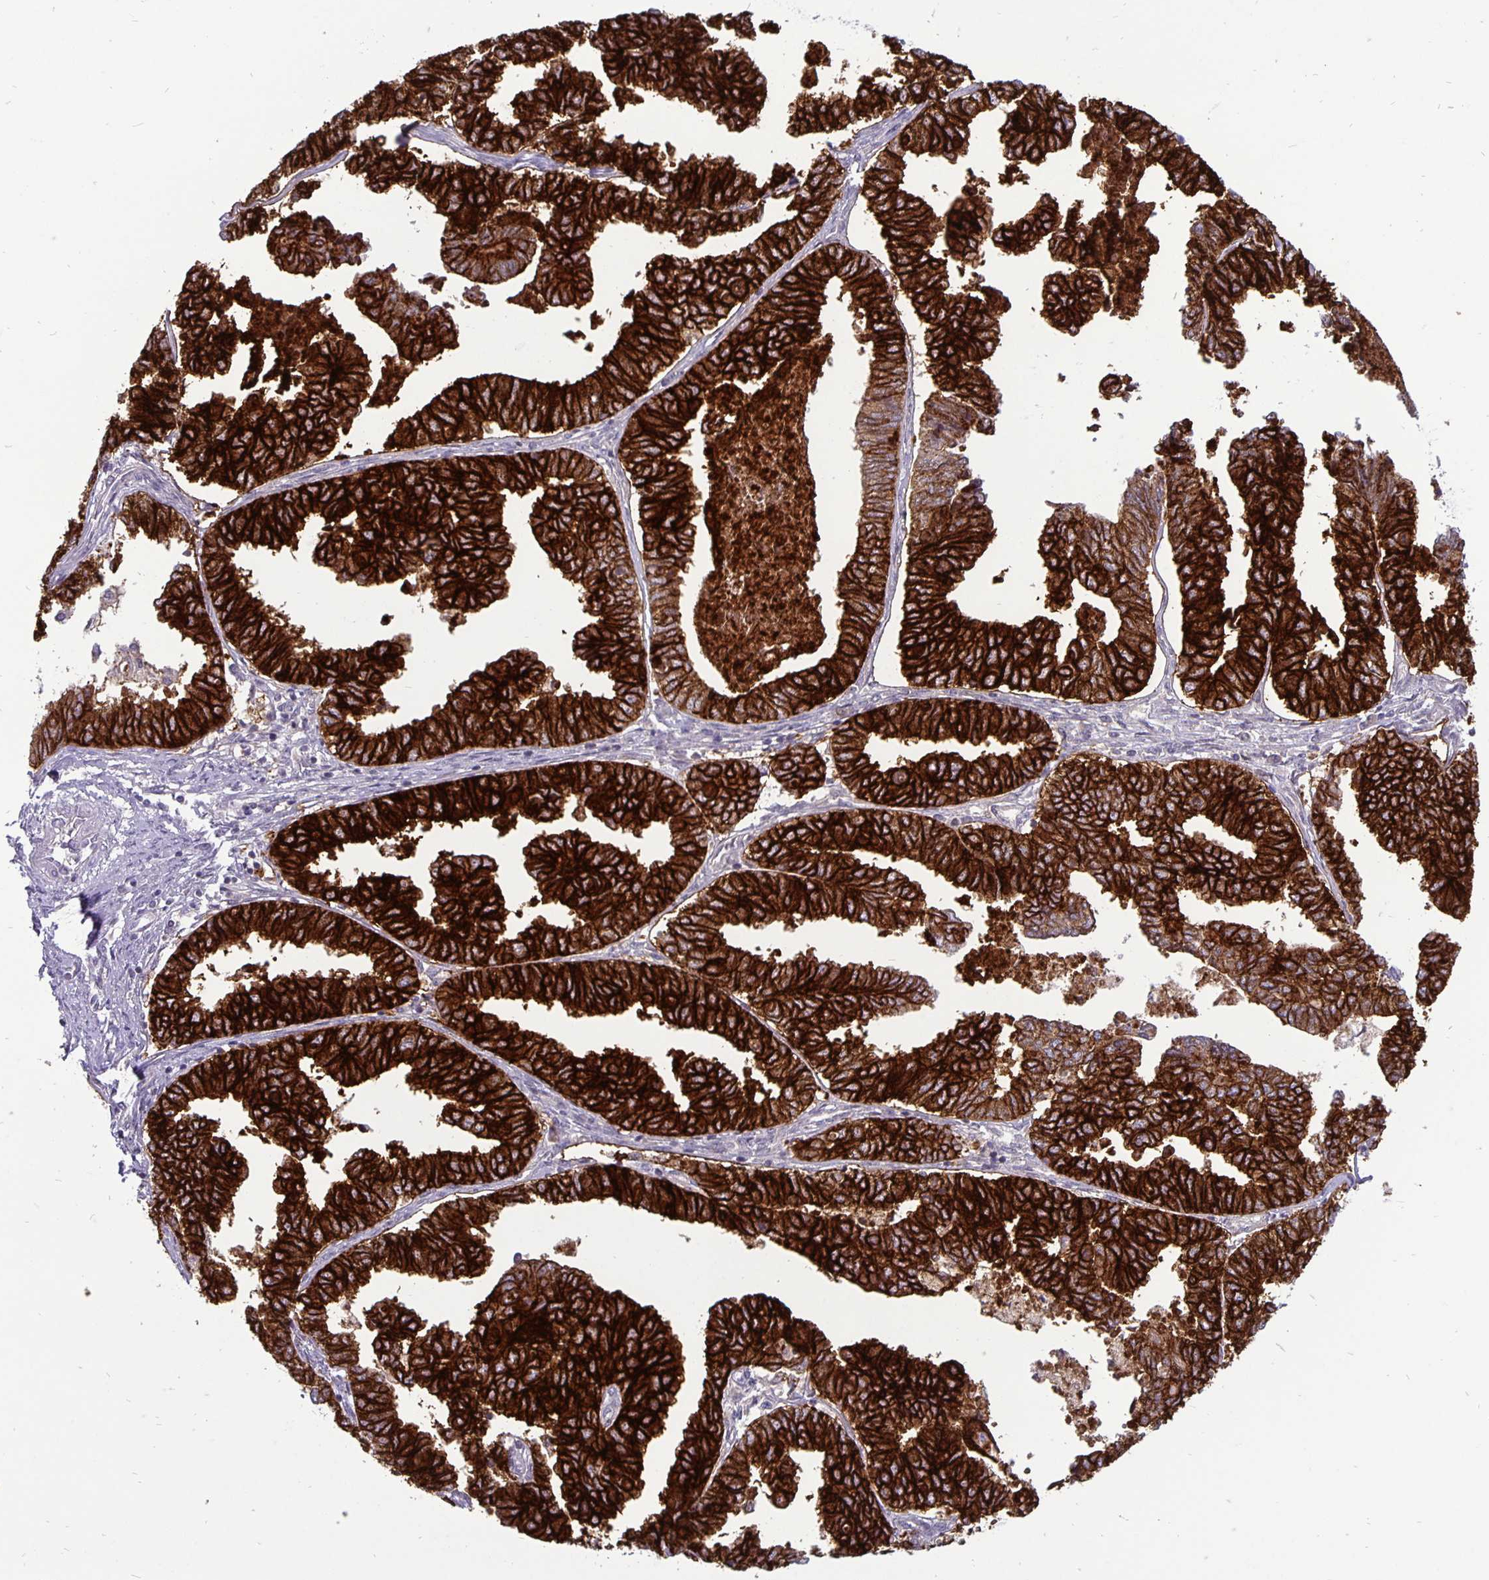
{"staining": {"intensity": "strong", "quantity": ">75%", "location": "cytoplasmic/membranous"}, "tissue": "endometrial cancer", "cell_type": "Tumor cells", "image_type": "cancer", "snomed": [{"axis": "morphology", "description": "Adenocarcinoma, NOS"}, {"axis": "topography", "description": "Endometrium"}], "caption": "Protein expression by IHC demonstrates strong cytoplasmic/membranous expression in about >75% of tumor cells in adenocarcinoma (endometrial).", "gene": "ERBB2", "patient": {"sex": "female", "age": 73}}